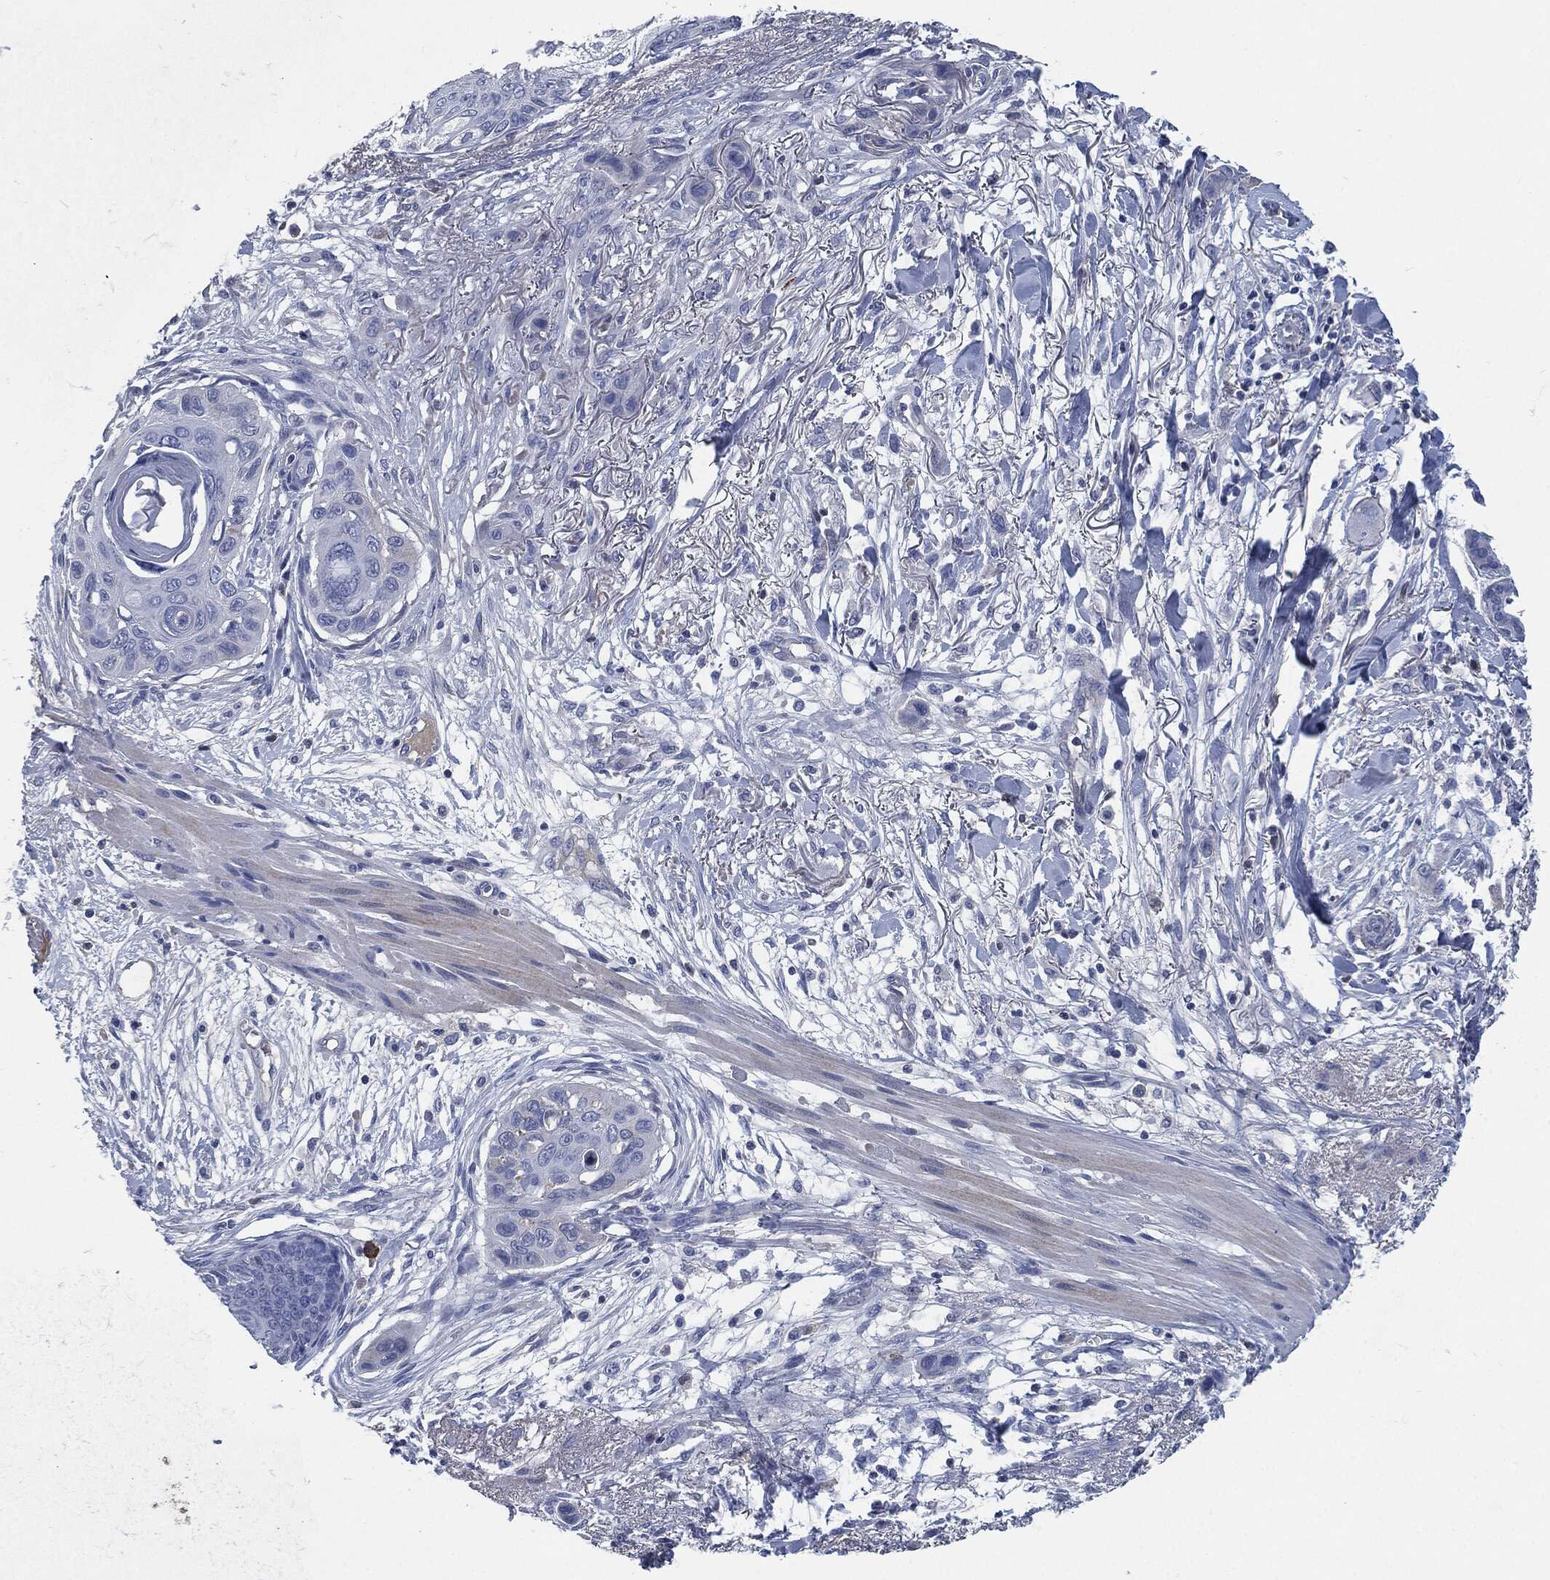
{"staining": {"intensity": "negative", "quantity": "none", "location": "none"}, "tissue": "skin cancer", "cell_type": "Tumor cells", "image_type": "cancer", "snomed": [{"axis": "morphology", "description": "Squamous cell carcinoma, NOS"}, {"axis": "topography", "description": "Skin"}], "caption": "IHC image of neoplastic tissue: squamous cell carcinoma (skin) stained with DAB shows no significant protein staining in tumor cells. (Brightfield microscopy of DAB immunohistochemistry at high magnification).", "gene": "CD27", "patient": {"sex": "male", "age": 79}}